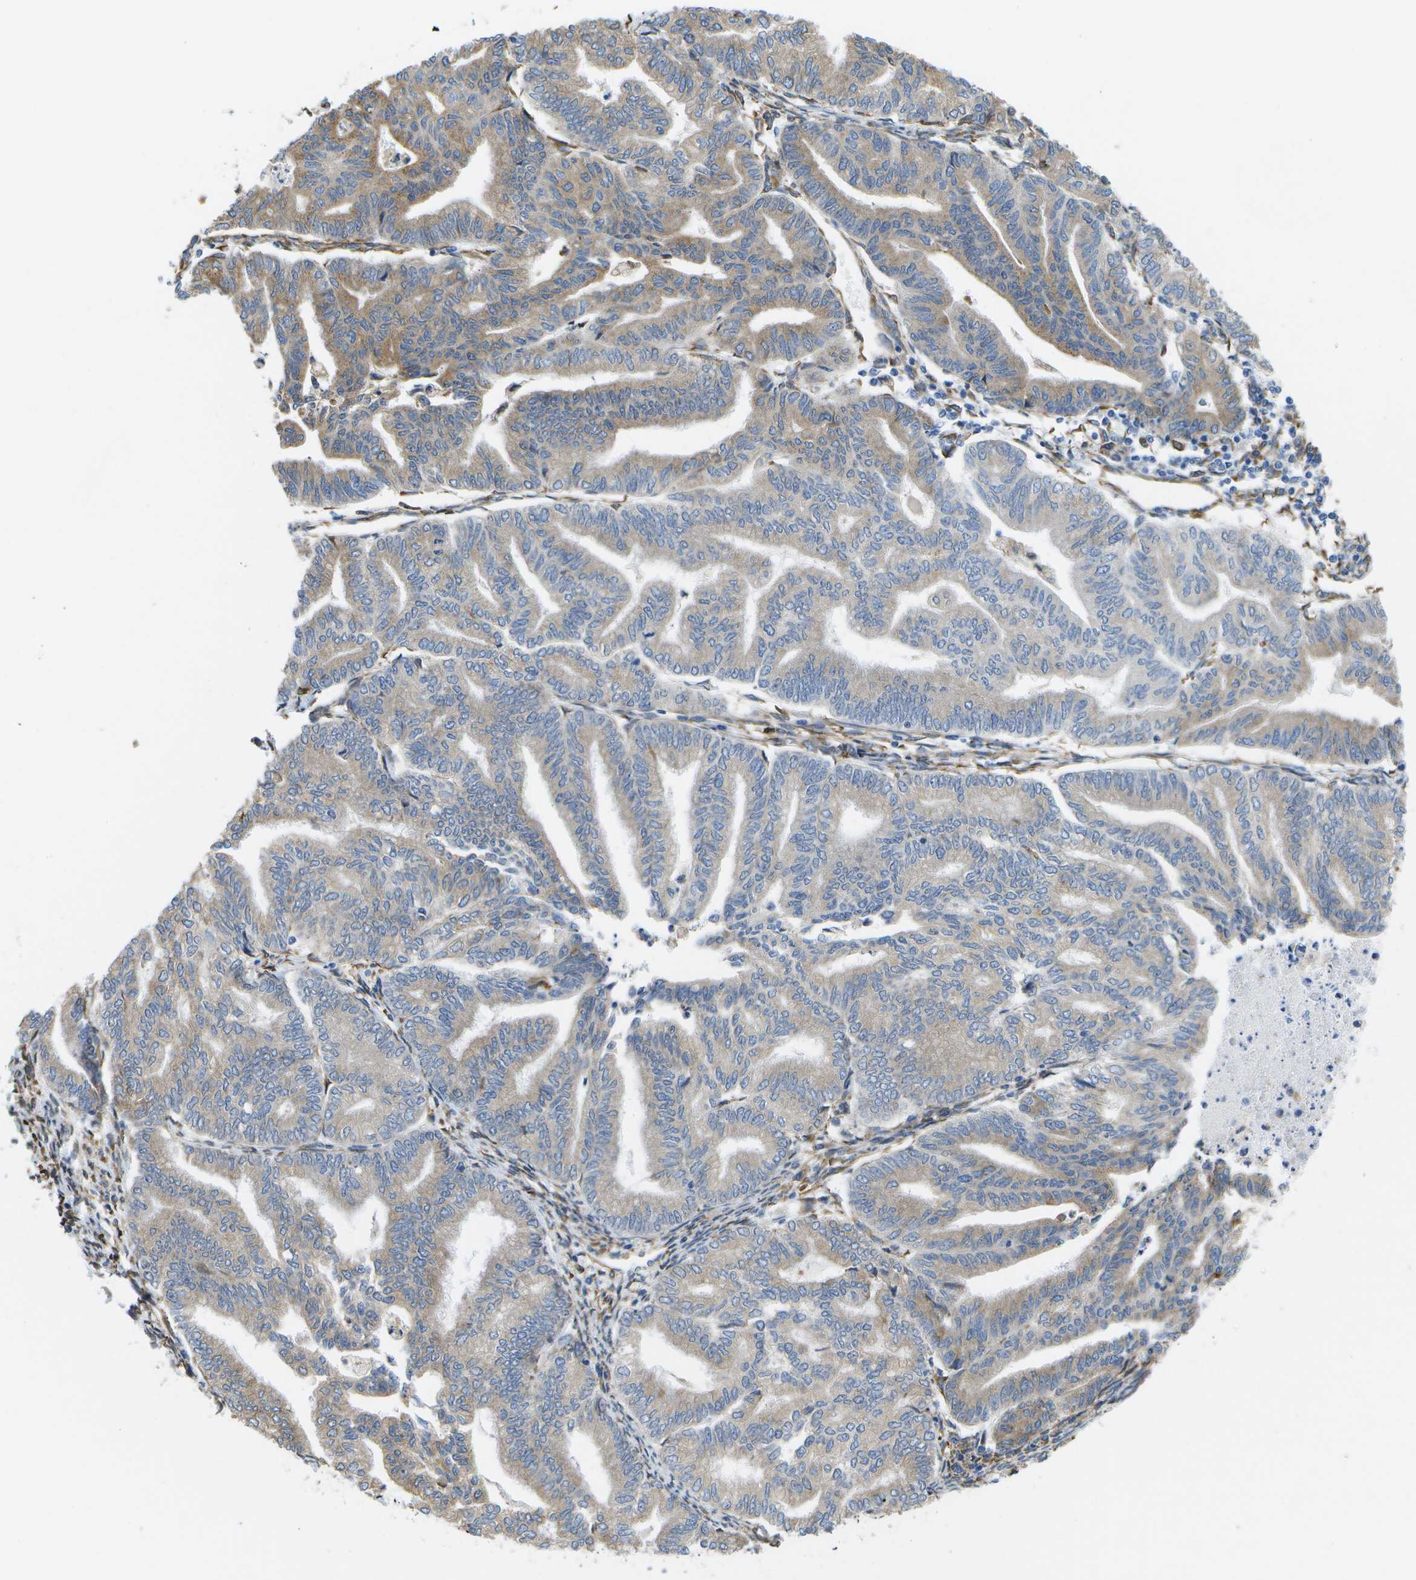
{"staining": {"intensity": "moderate", "quantity": "25%-75%", "location": "cytoplasmic/membranous"}, "tissue": "endometrial cancer", "cell_type": "Tumor cells", "image_type": "cancer", "snomed": [{"axis": "morphology", "description": "Adenocarcinoma, NOS"}, {"axis": "topography", "description": "Endometrium"}], "caption": "Tumor cells display moderate cytoplasmic/membranous expression in approximately 25%-75% of cells in endometrial cancer (adenocarcinoma).", "gene": "ZDHHC17", "patient": {"sex": "female", "age": 79}}